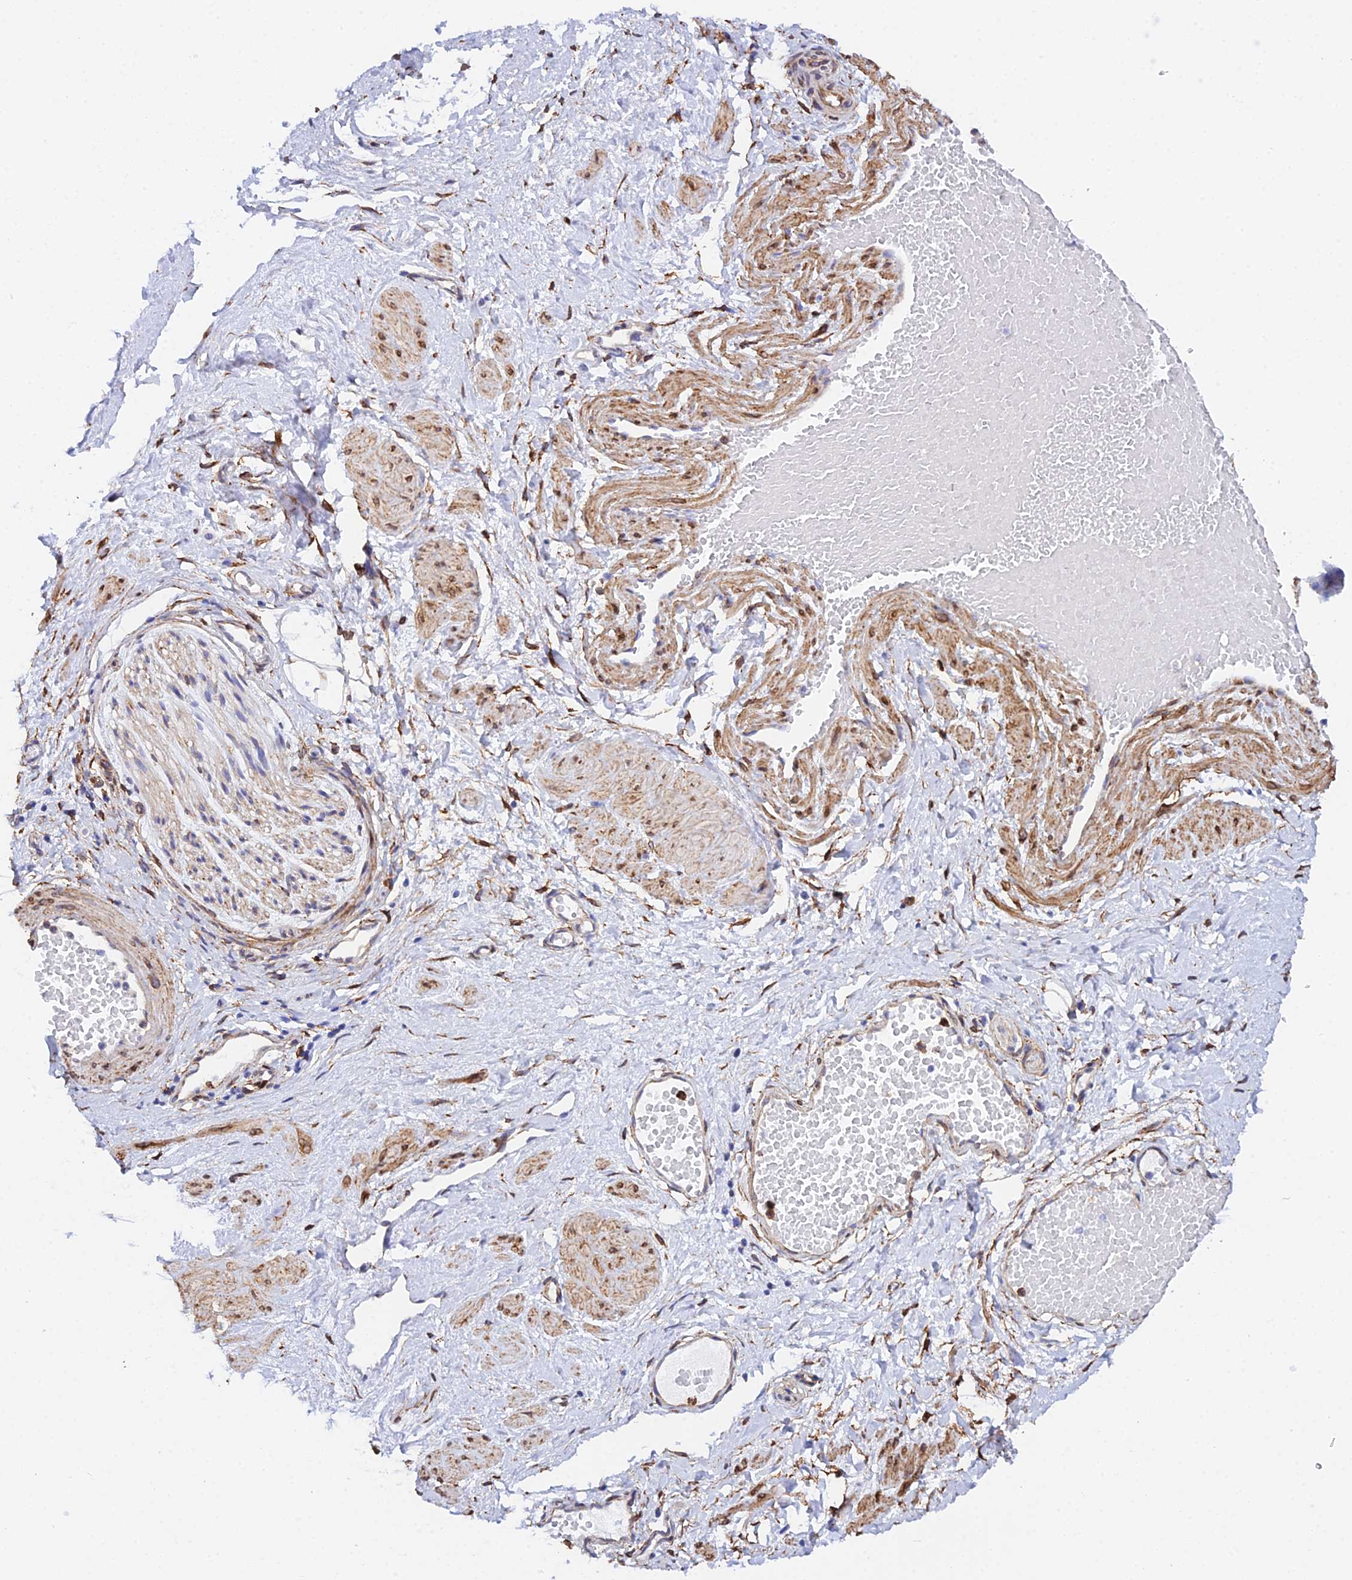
{"staining": {"intensity": "negative", "quantity": "none", "location": "none"}, "tissue": "adipose tissue", "cell_type": "Adipocytes", "image_type": "normal", "snomed": [{"axis": "morphology", "description": "Normal tissue, NOS"}, {"axis": "topography", "description": "Soft tissue"}, {"axis": "topography", "description": "Vascular tissue"}], "caption": "DAB immunohistochemical staining of unremarkable human adipose tissue demonstrates no significant expression in adipocytes. (DAB (3,3'-diaminobenzidine) immunohistochemistry (IHC) with hematoxylin counter stain).", "gene": "MXRA7", "patient": {"sex": "female", "age": 35}}